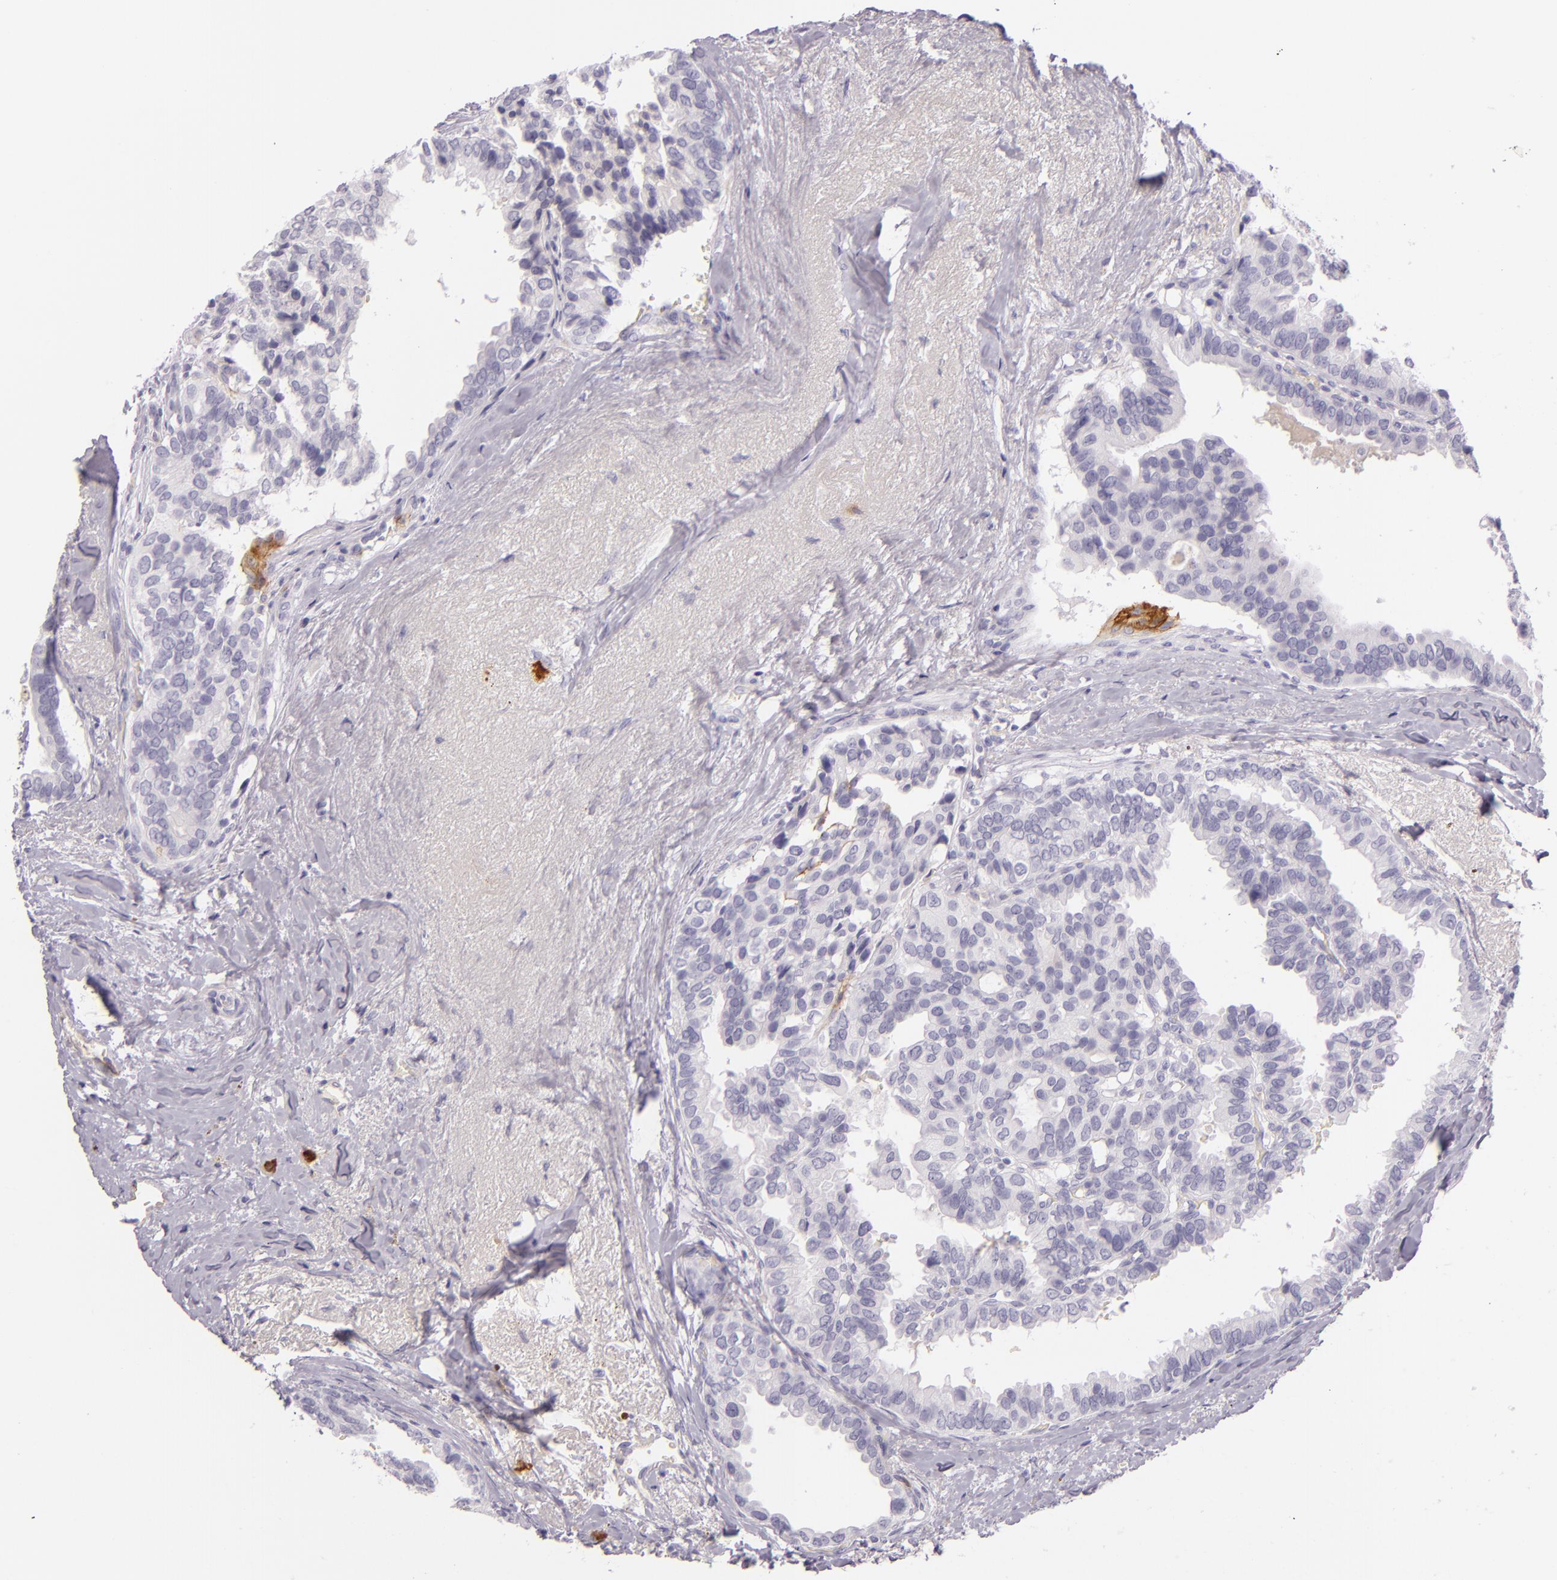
{"staining": {"intensity": "negative", "quantity": "none", "location": "none"}, "tissue": "breast cancer", "cell_type": "Tumor cells", "image_type": "cancer", "snomed": [{"axis": "morphology", "description": "Duct carcinoma"}, {"axis": "topography", "description": "Breast"}], "caption": "High power microscopy photomicrograph of an IHC photomicrograph of breast cancer, revealing no significant expression in tumor cells. (Immunohistochemistry, brightfield microscopy, high magnification).", "gene": "ICAM1", "patient": {"sex": "female", "age": 69}}